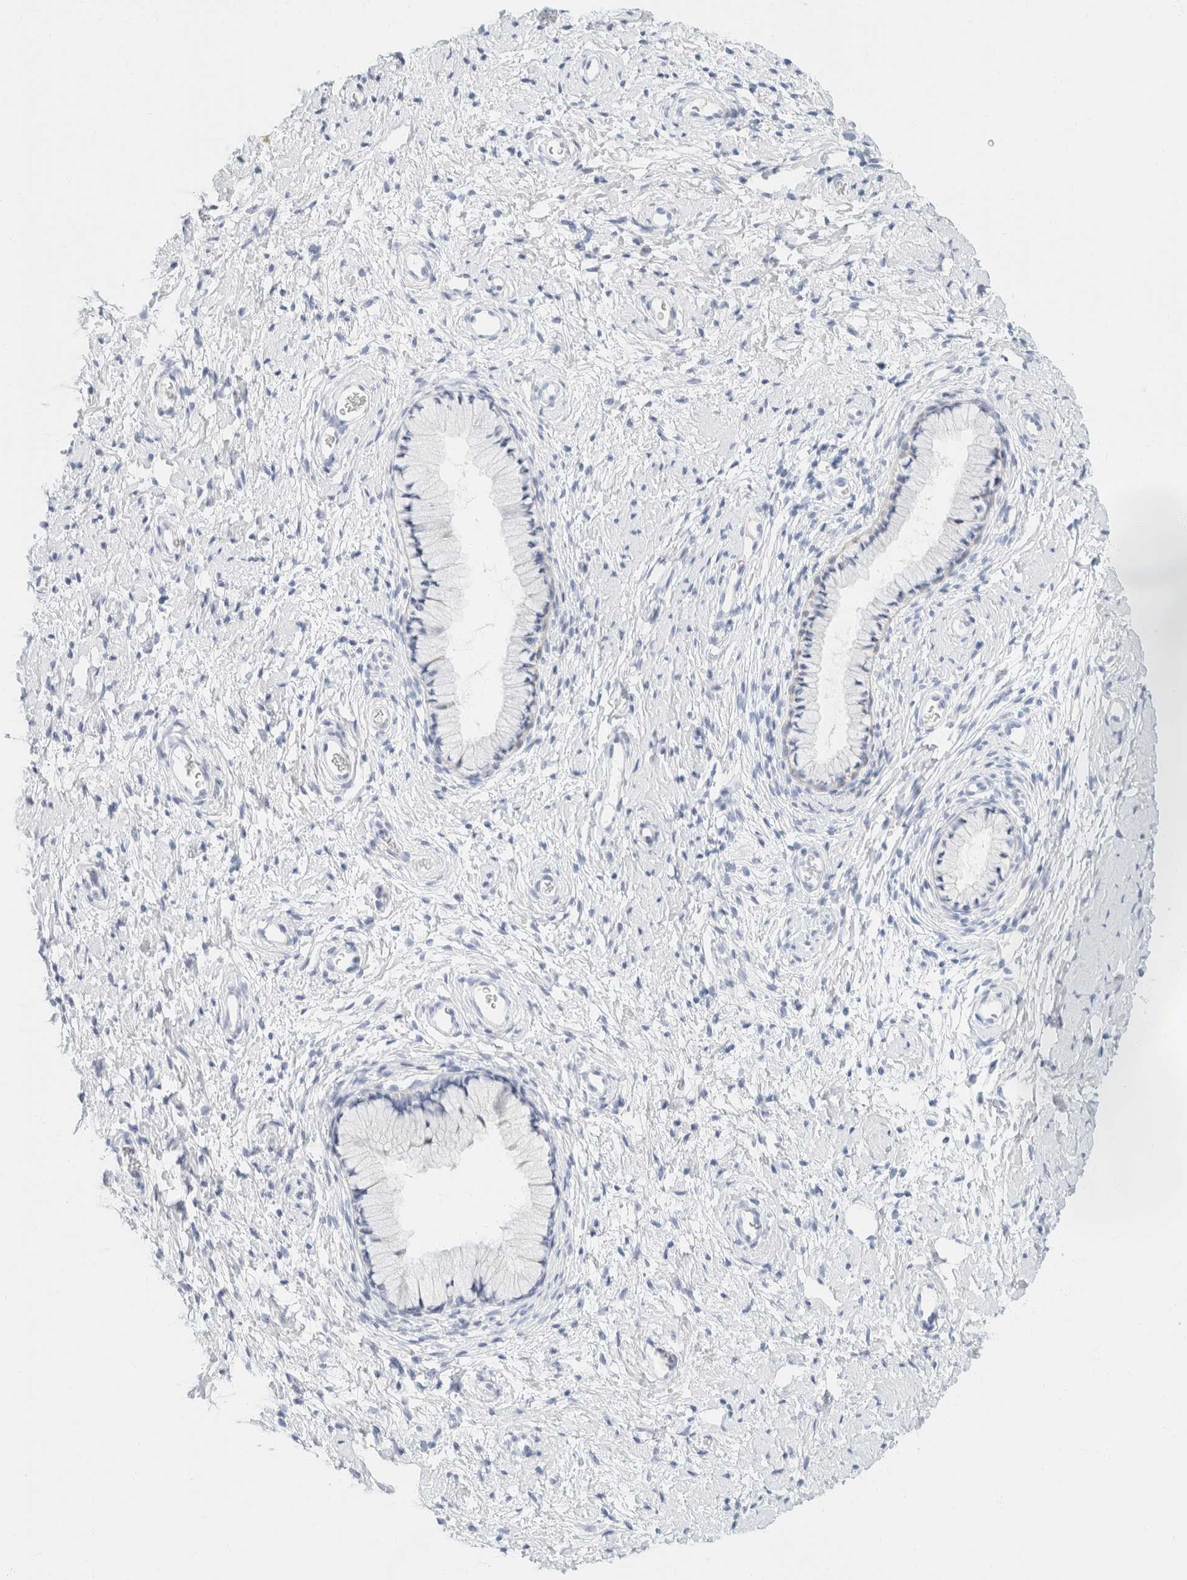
{"staining": {"intensity": "negative", "quantity": "none", "location": "none"}, "tissue": "cervix", "cell_type": "Glandular cells", "image_type": "normal", "snomed": [{"axis": "morphology", "description": "Normal tissue, NOS"}, {"axis": "topography", "description": "Cervix"}], "caption": "Glandular cells show no significant expression in benign cervix. (IHC, brightfield microscopy, high magnification).", "gene": "KRT20", "patient": {"sex": "female", "age": 72}}